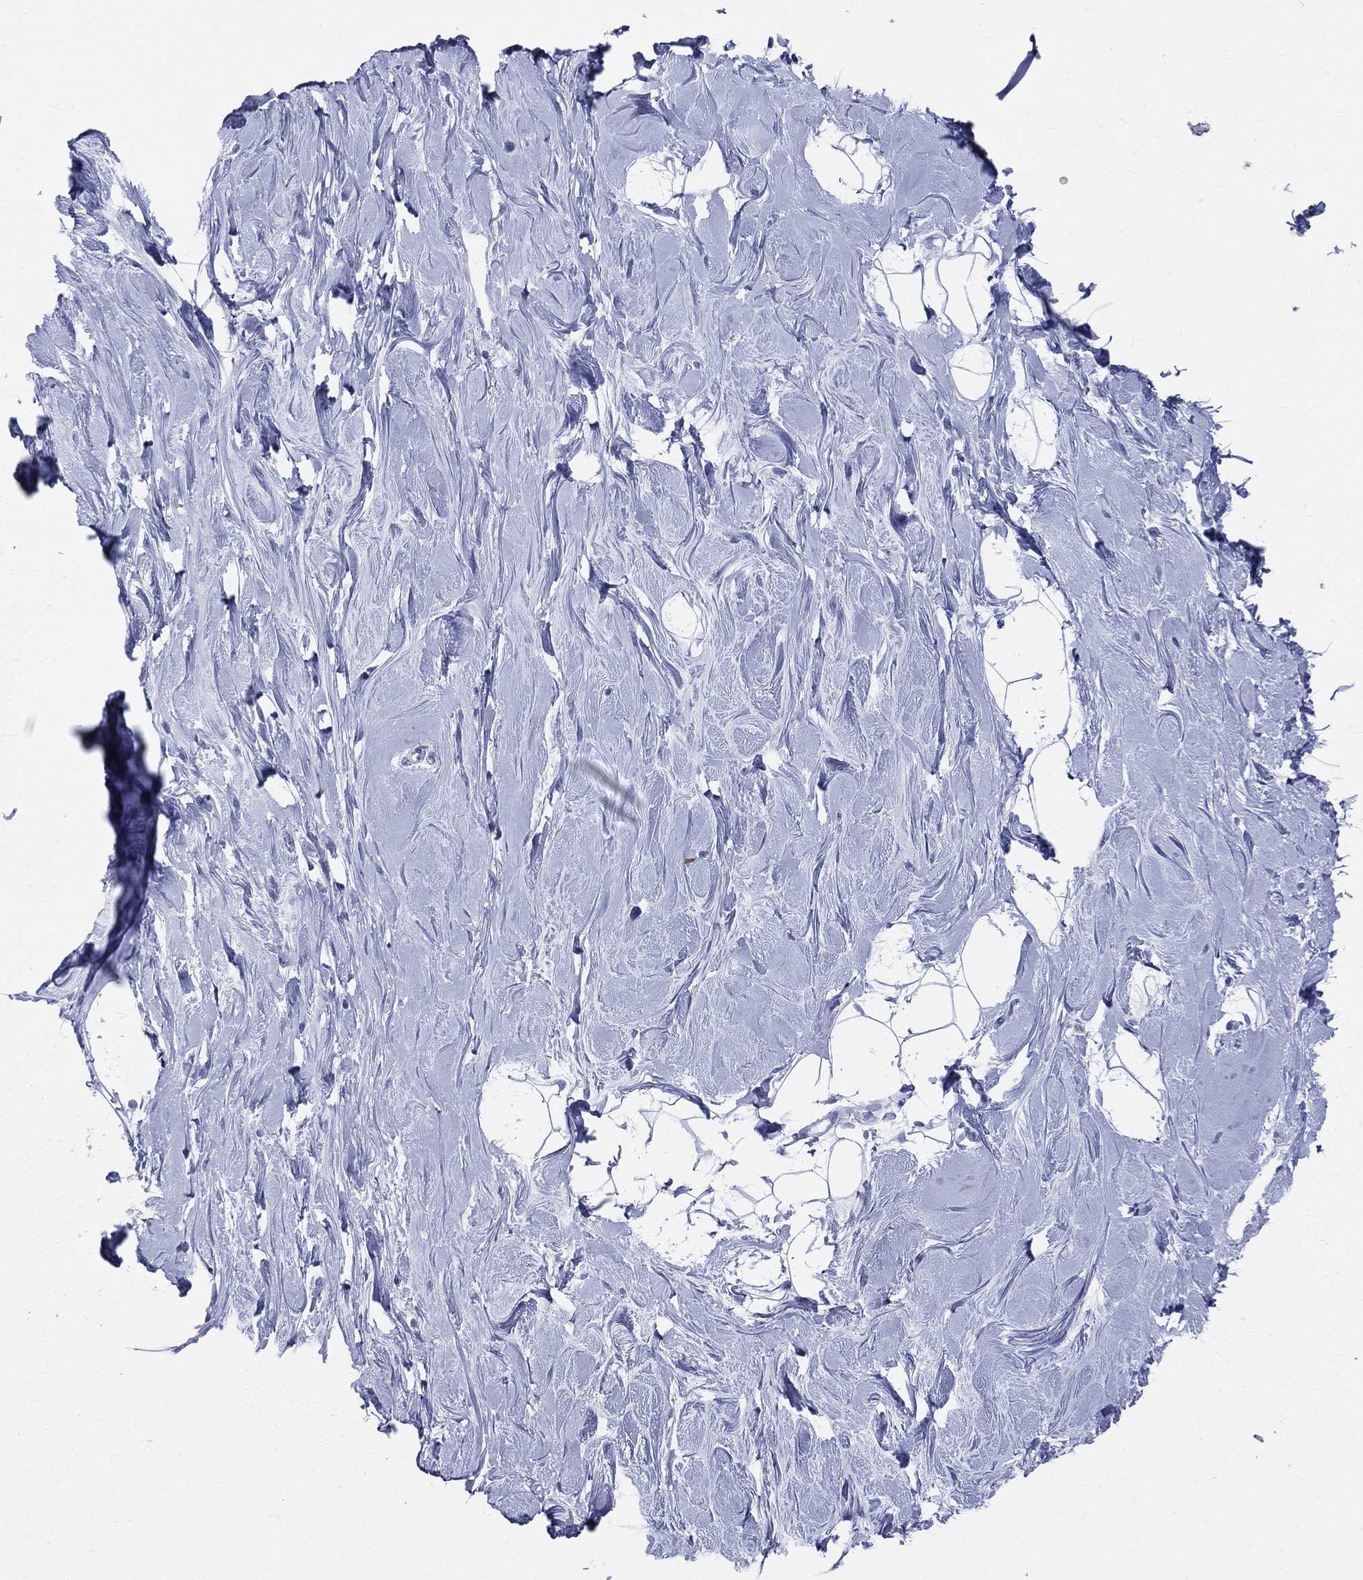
{"staining": {"intensity": "negative", "quantity": "none", "location": "none"}, "tissue": "adipose tissue", "cell_type": "Adipocytes", "image_type": "normal", "snomed": [{"axis": "morphology", "description": "Normal tissue, NOS"}, {"axis": "topography", "description": "Breast"}], "caption": "Immunohistochemistry (IHC) of normal adipose tissue exhibits no positivity in adipocytes.", "gene": "SYP", "patient": {"sex": "female", "age": 49}}